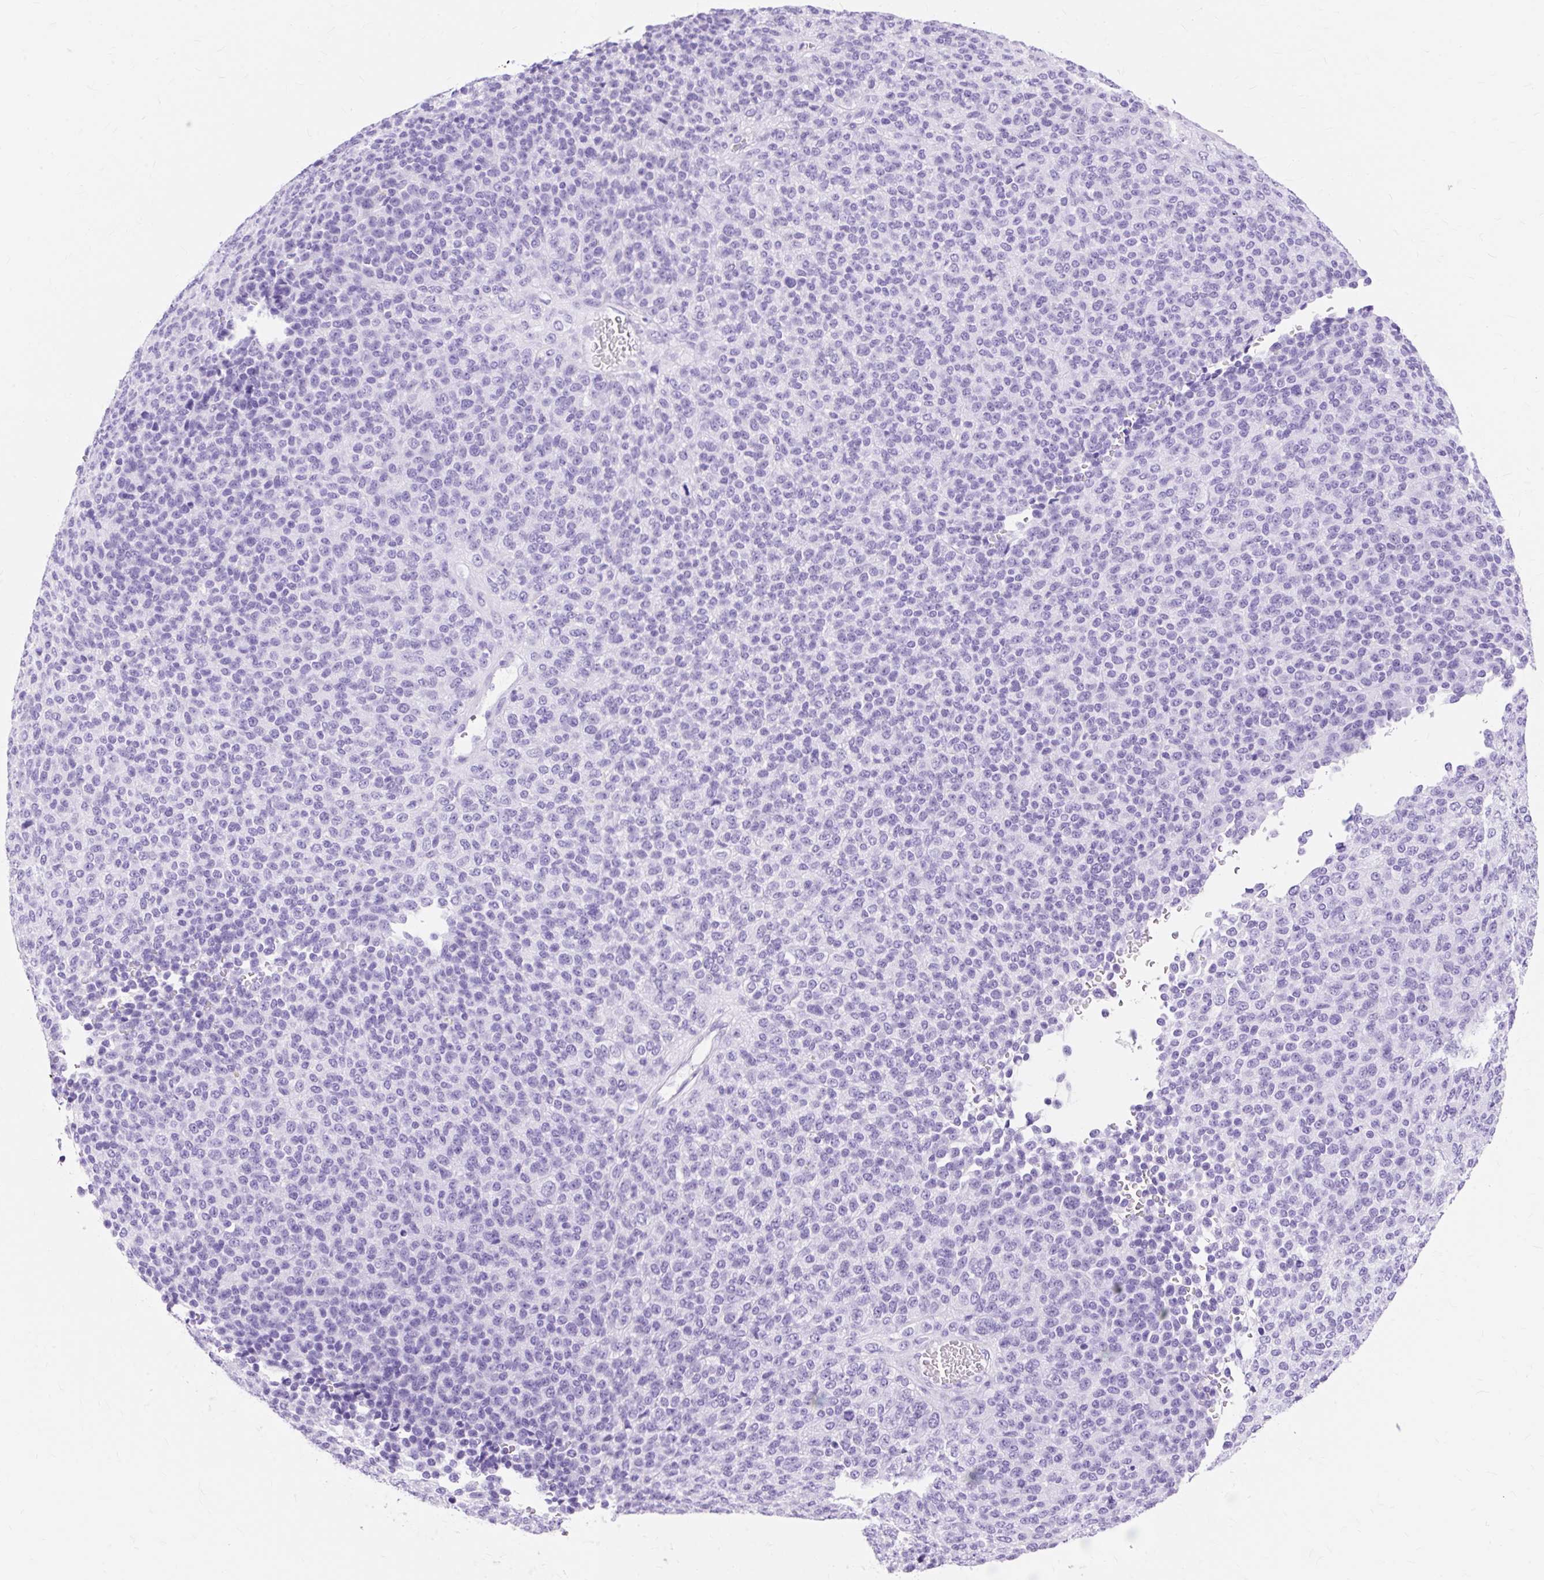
{"staining": {"intensity": "negative", "quantity": "none", "location": "none"}, "tissue": "melanoma", "cell_type": "Tumor cells", "image_type": "cancer", "snomed": [{"axis": "morphology", "description": "Malignant melanoma, Metastatic site"}, {"axis": "topography", "description": "Brain"}], "caption": "Protein analysis of melanoma exhibits no significant expression in tumor cells.", "gene": "MBP", "patient": {"sex": "female", "age": 56}}